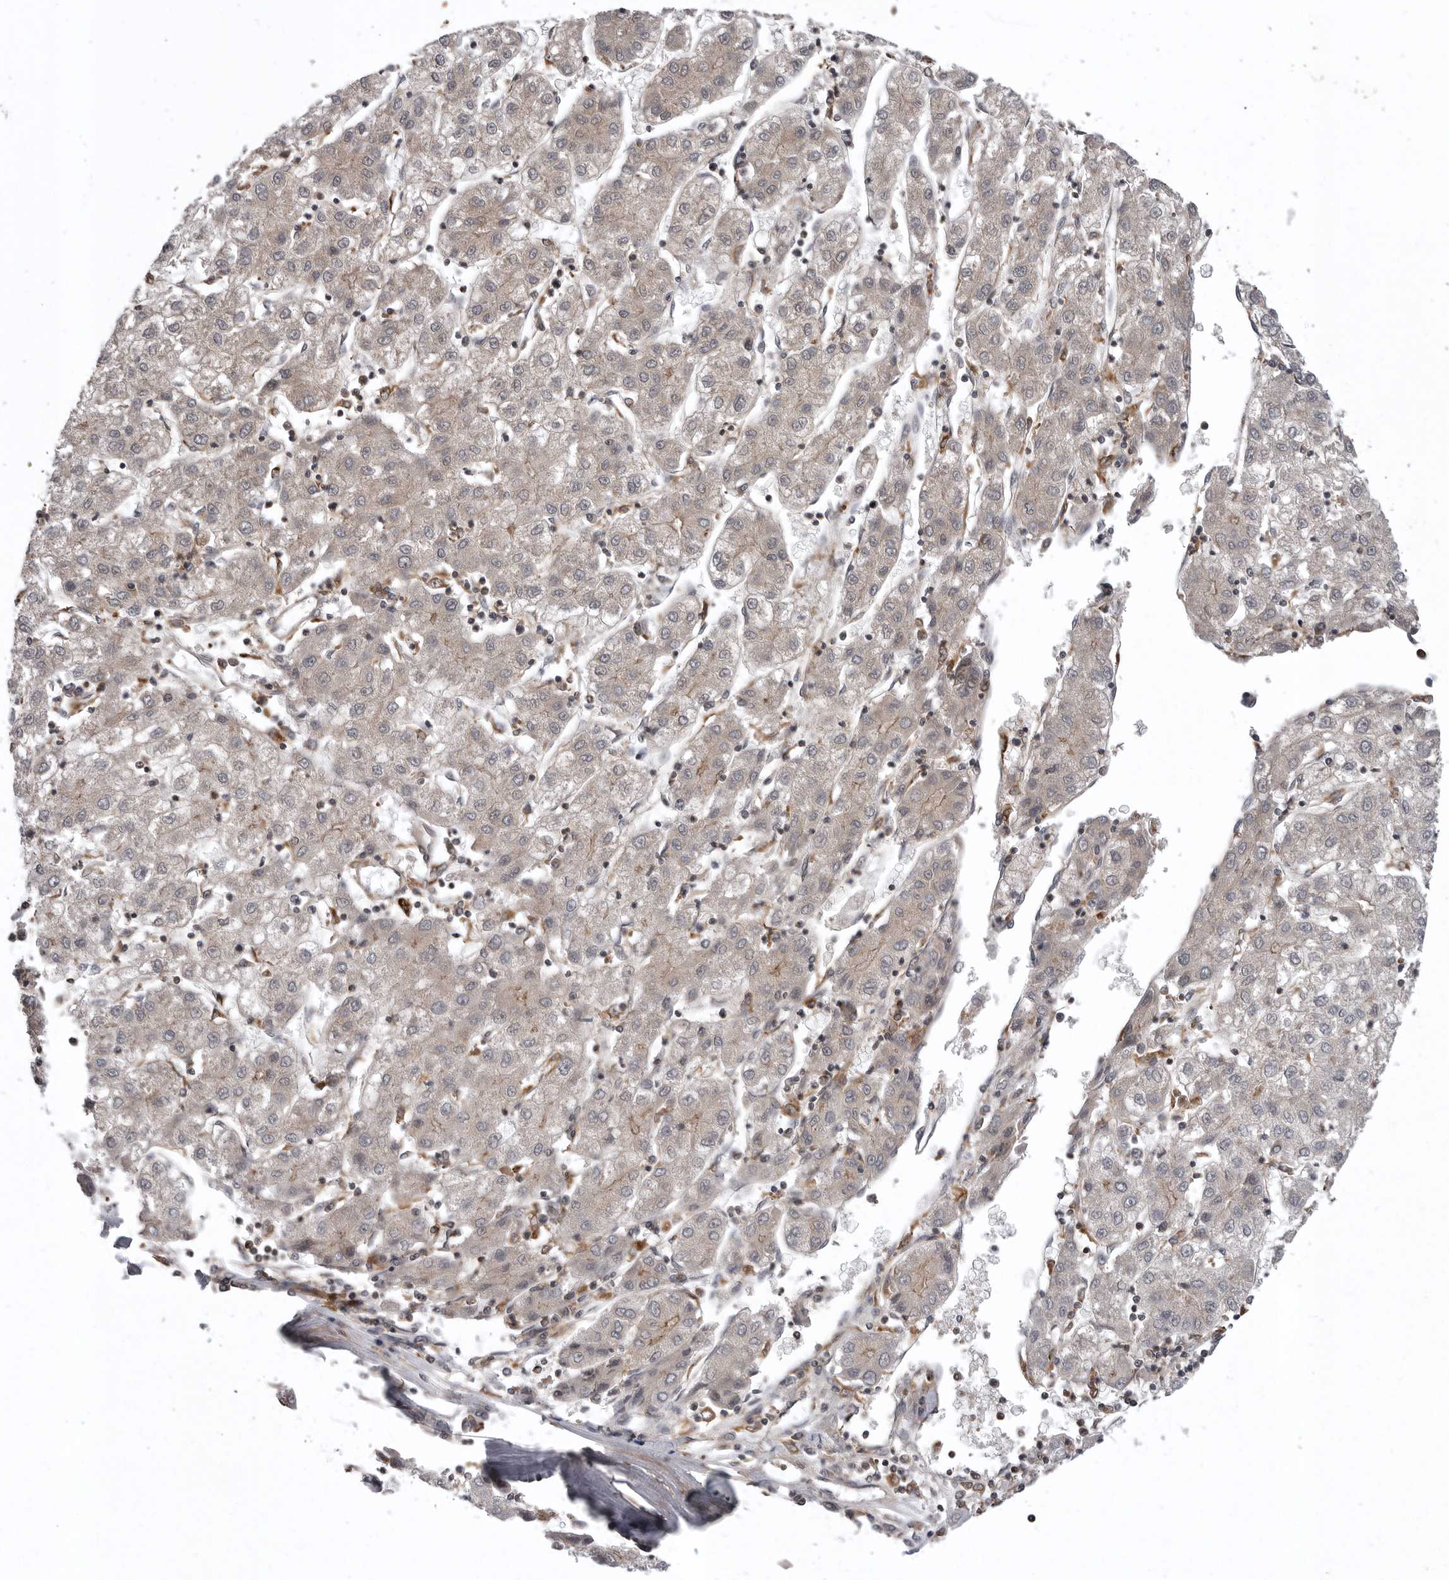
{"staining": {"intensity": "negative", "quantity": "none", "location": "none"}, "tissue": "liver cancer", "cell_type": "Tumor cells", "image_type": "cancer", "snomed": [{"axis": "morphology", "description": "Carcinoma, Hepatocellular, NOS"}, {"axis": "topography", "description": "Liver"}], "caption": "An immunohistochemistry photomicrograph of liver cancer (hepatocellular carcinoma) is shown. There is no staining in tumor cells of liver cancer (hepatocellular carcinoma). (DAB immunohistochemistry (IHC), high magnification).", "gene": "AOAH", "patient": {"sex": "male", "age": 72}}